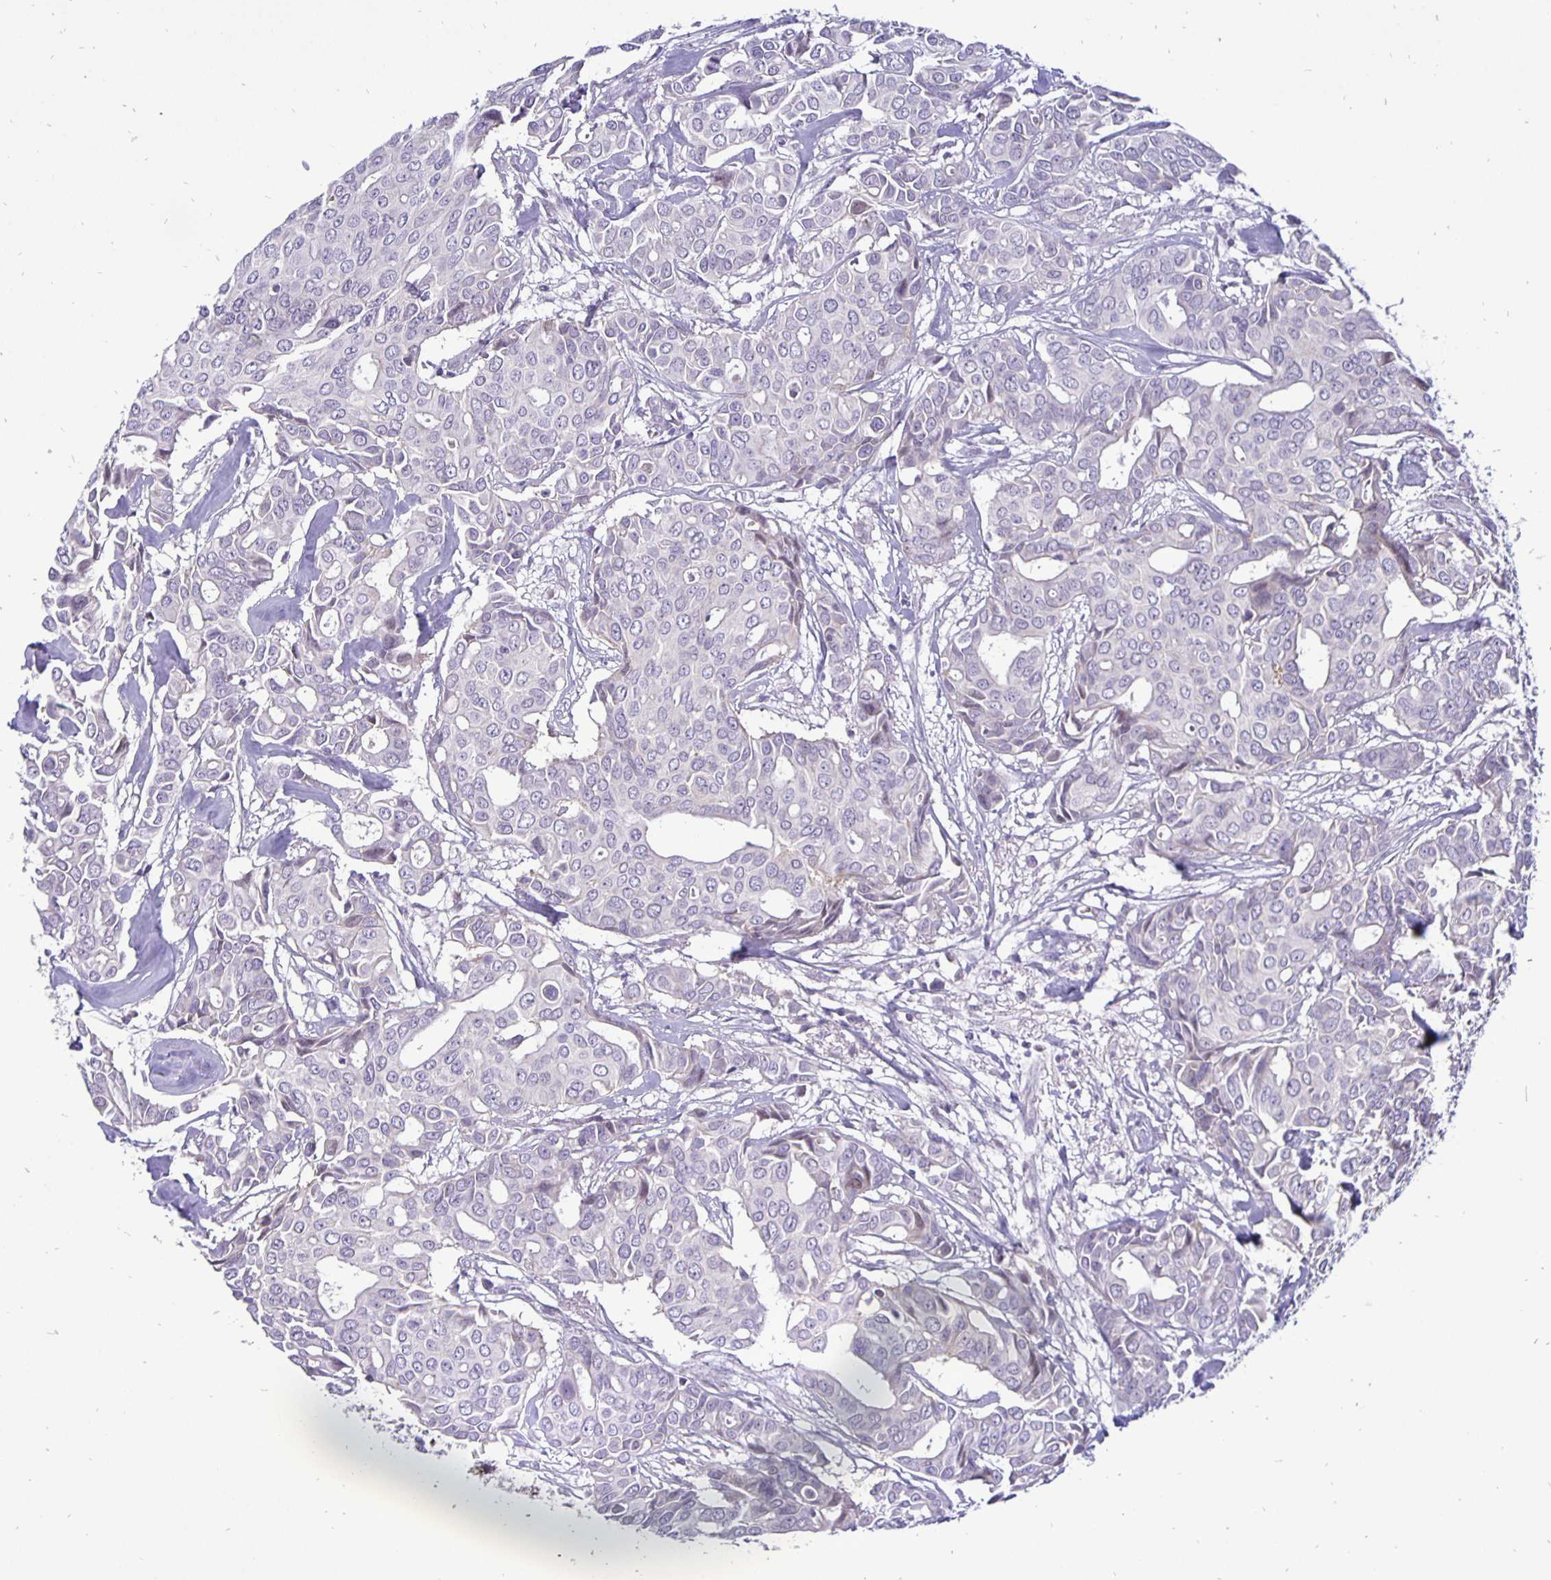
{"staining": {"intensity": "negative", "quantity": "none", "location": "none"}, "tissue": "breast cancer", "cell_type": "Tumor cells", "image_type": "cancer", "snomed": [{"axis": "morphology", "description": "Duct carcinoma"}, {"axis": "topography", "description": "Breast"}], "caption": "Tumor cells show no significant positivity in breast cancer.", "gene": "ERBB2", "patient": {"sex": "female", "age": 54}}